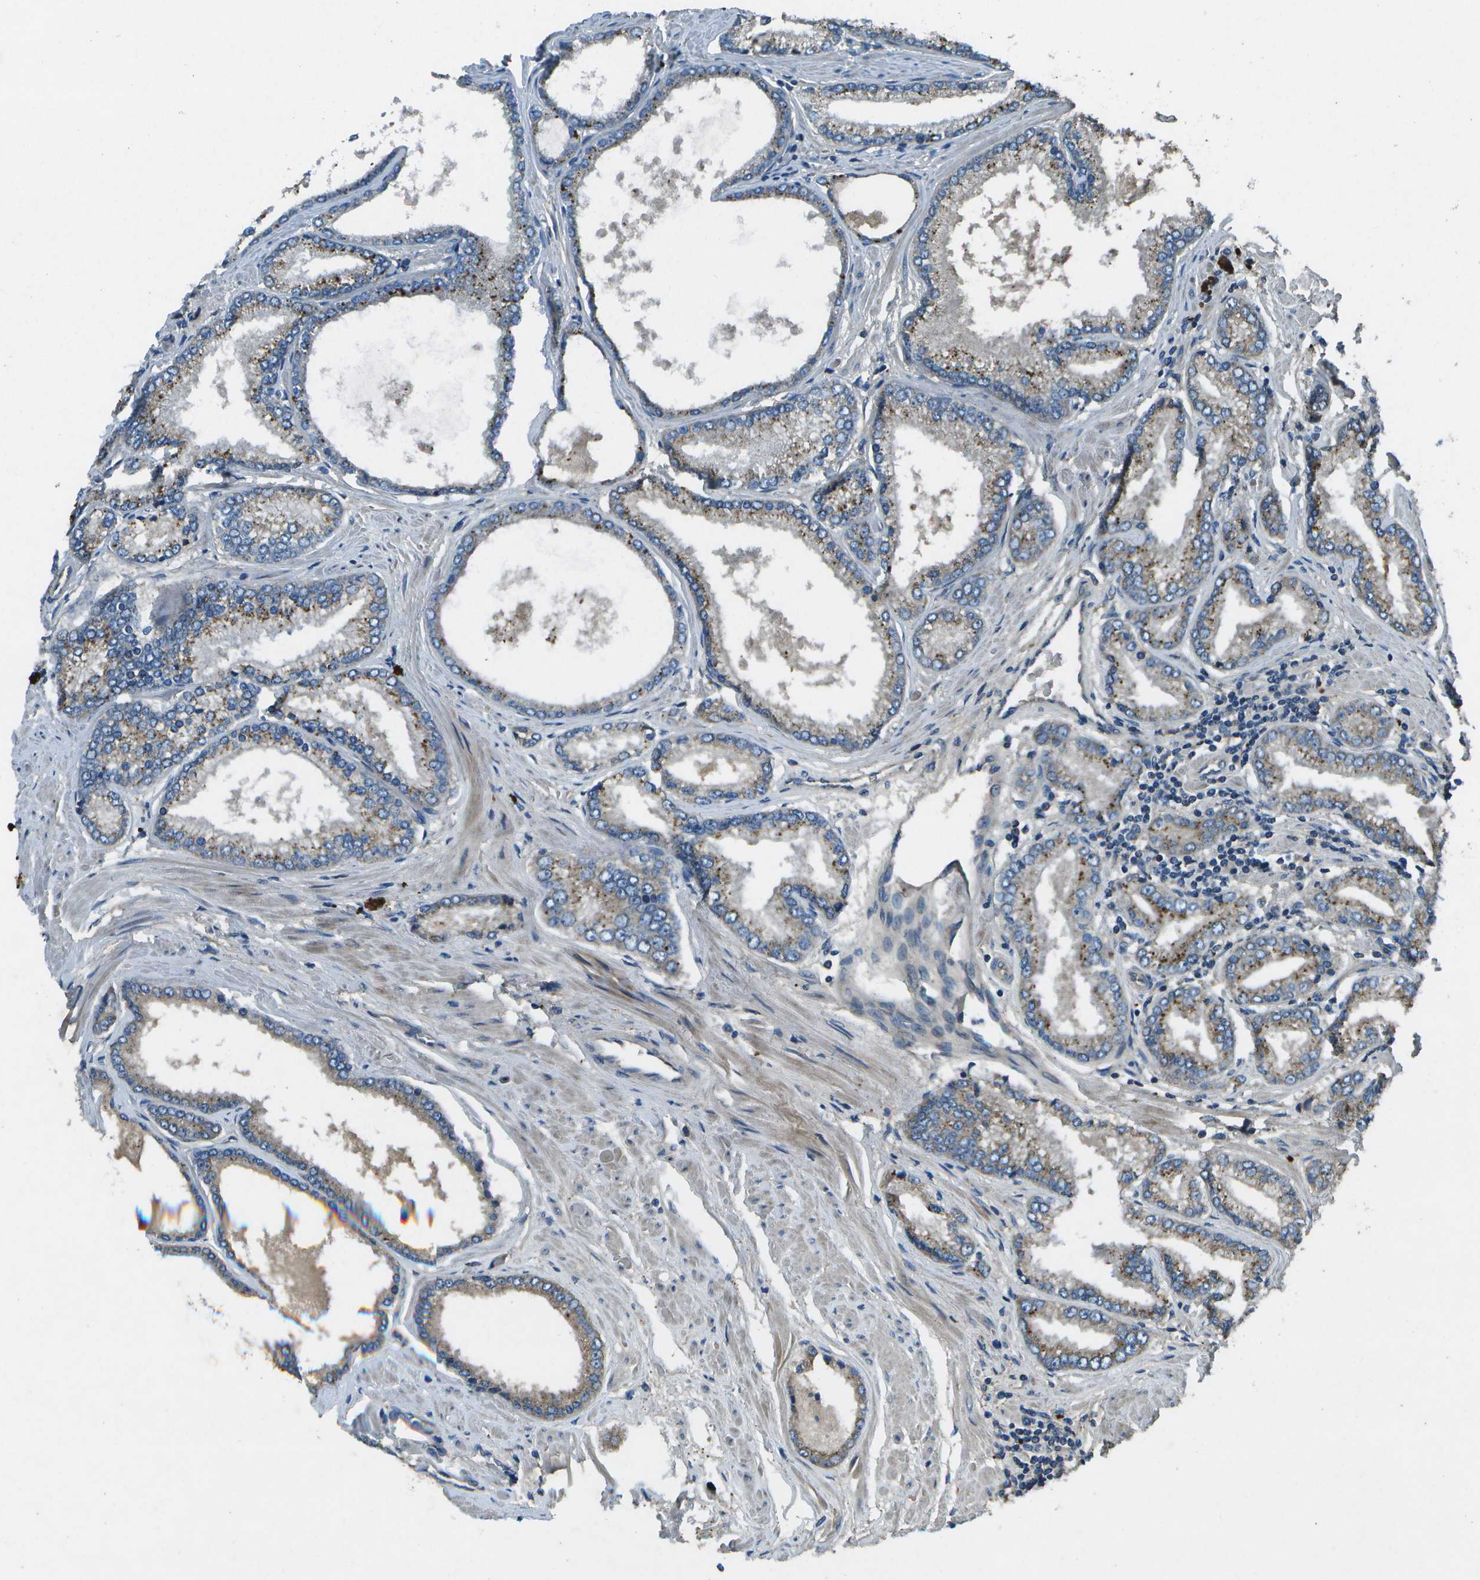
{"staining": {"intensity": "moderate", "quantity": "25%-75%", "location": "cytoplasmic/membranous"}, "tissue": "prostate cancer", "cell_type": "Tumor cells", "image_type": "cancer", "snomed": [{"axis": "morphology", "description": "Adenocarcinoma, High grade"}, {"axis": "topography", "description": "Prostate"}], "caption": "A brown stain labels moderate cytoplasmic/membranous positivity of a protein in prostate cancer (adenocarcinoma (high-grade)) tumor cells.", "gene": "PXYLP1", "patient": {"sex": "male", "age": 61}}